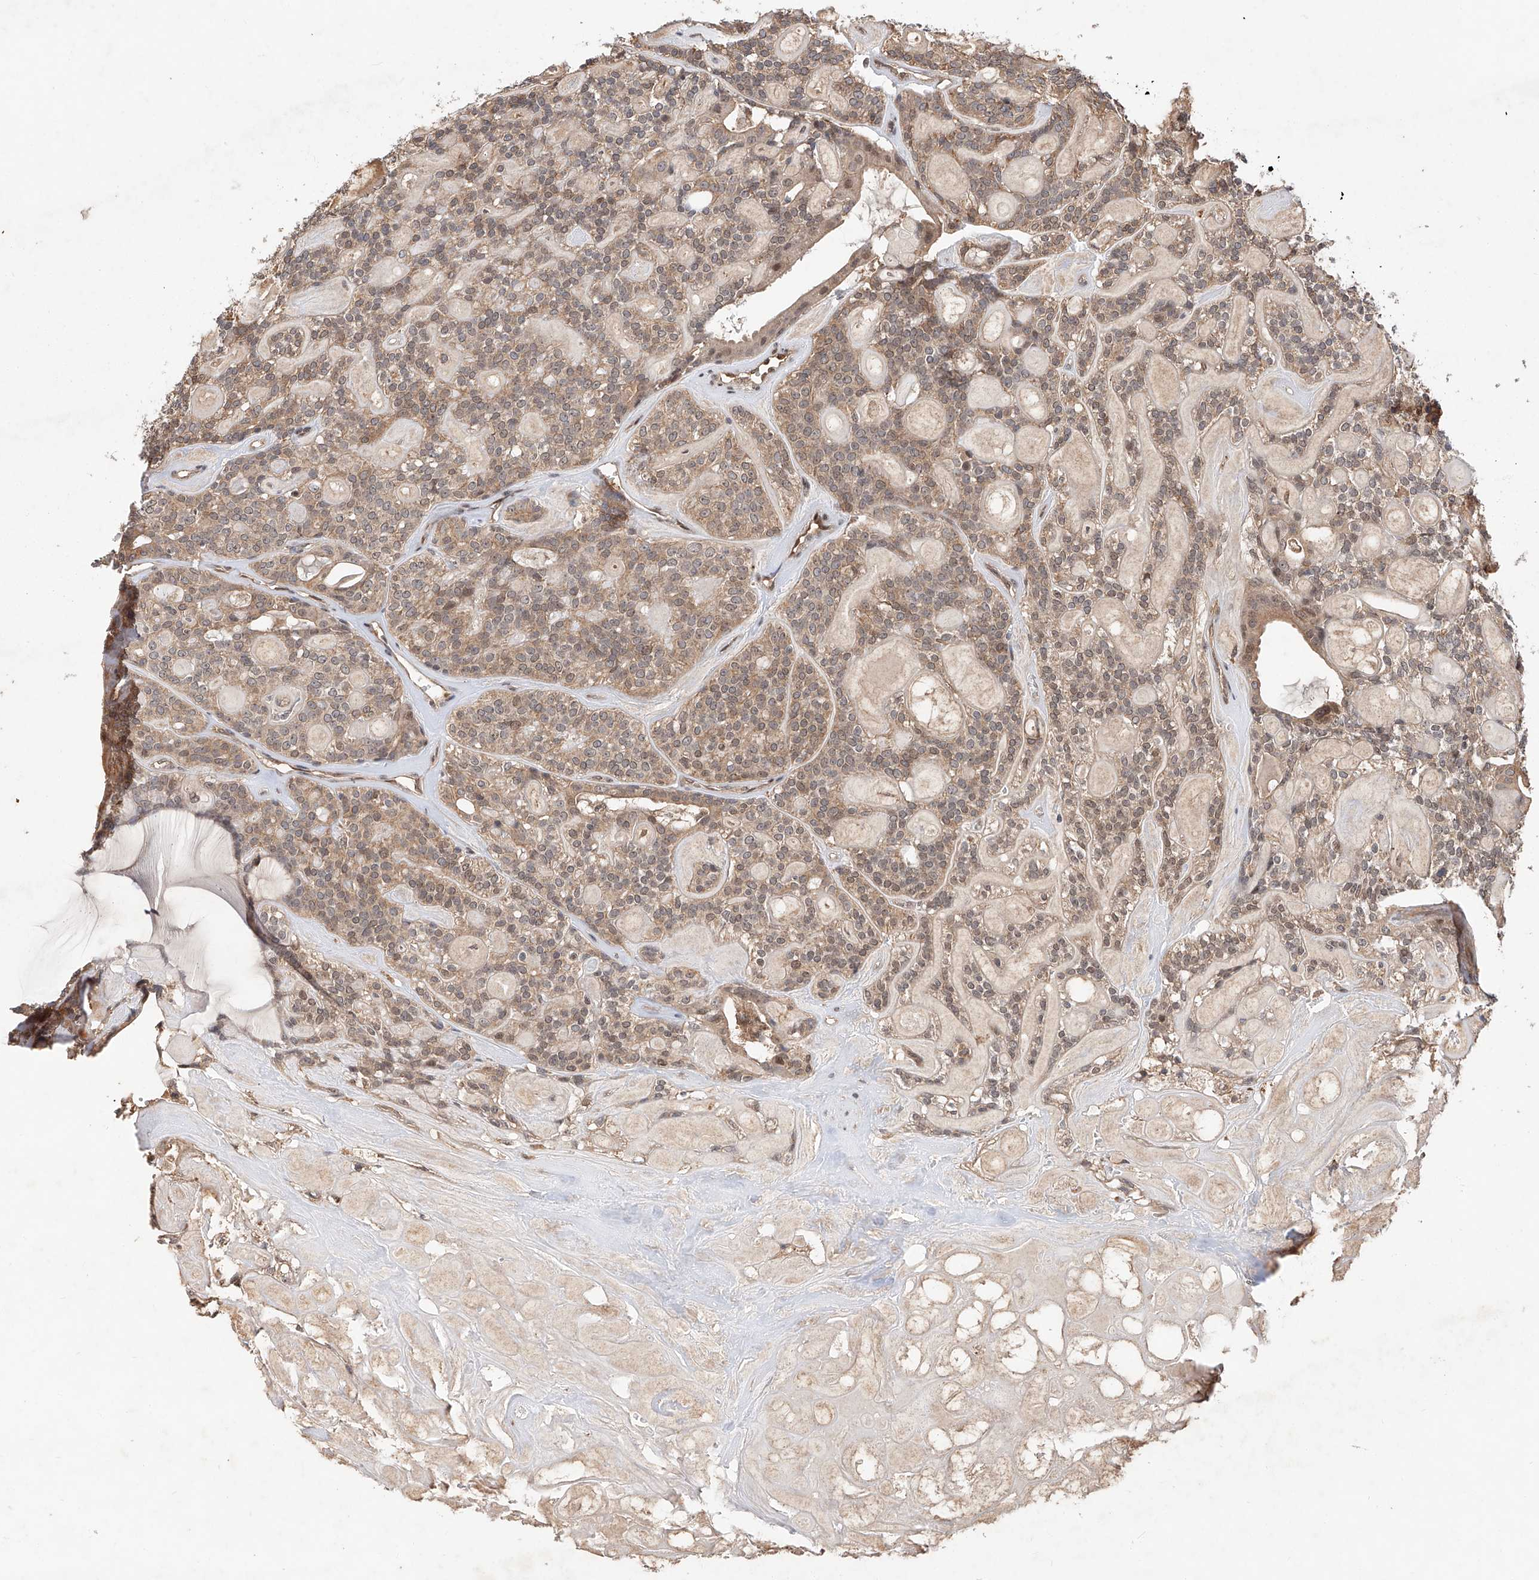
{"staining": {"intensity": "weak", "quantity": ">75%", "location": "cytoplasmic/membranous"}, "tissue": "head and neck cancer", "cell_type": "Tumor cells", "image_type": "cancer", "snomed": [{"axis": "morphology", "description": "Adenocarcinoma, NOS"}, {"axis": "topography", "description": "Head-Neck"}], "caption": "Immunohistochemistry (IHC) of human head and neck cancer (adenocarcinoma) displays low levels of weak cytoplasmic/membranous staining in approximately >75% of tumor cells.", "gene": "RILPL2", "patient": {"sex": "male", "age": 66}}